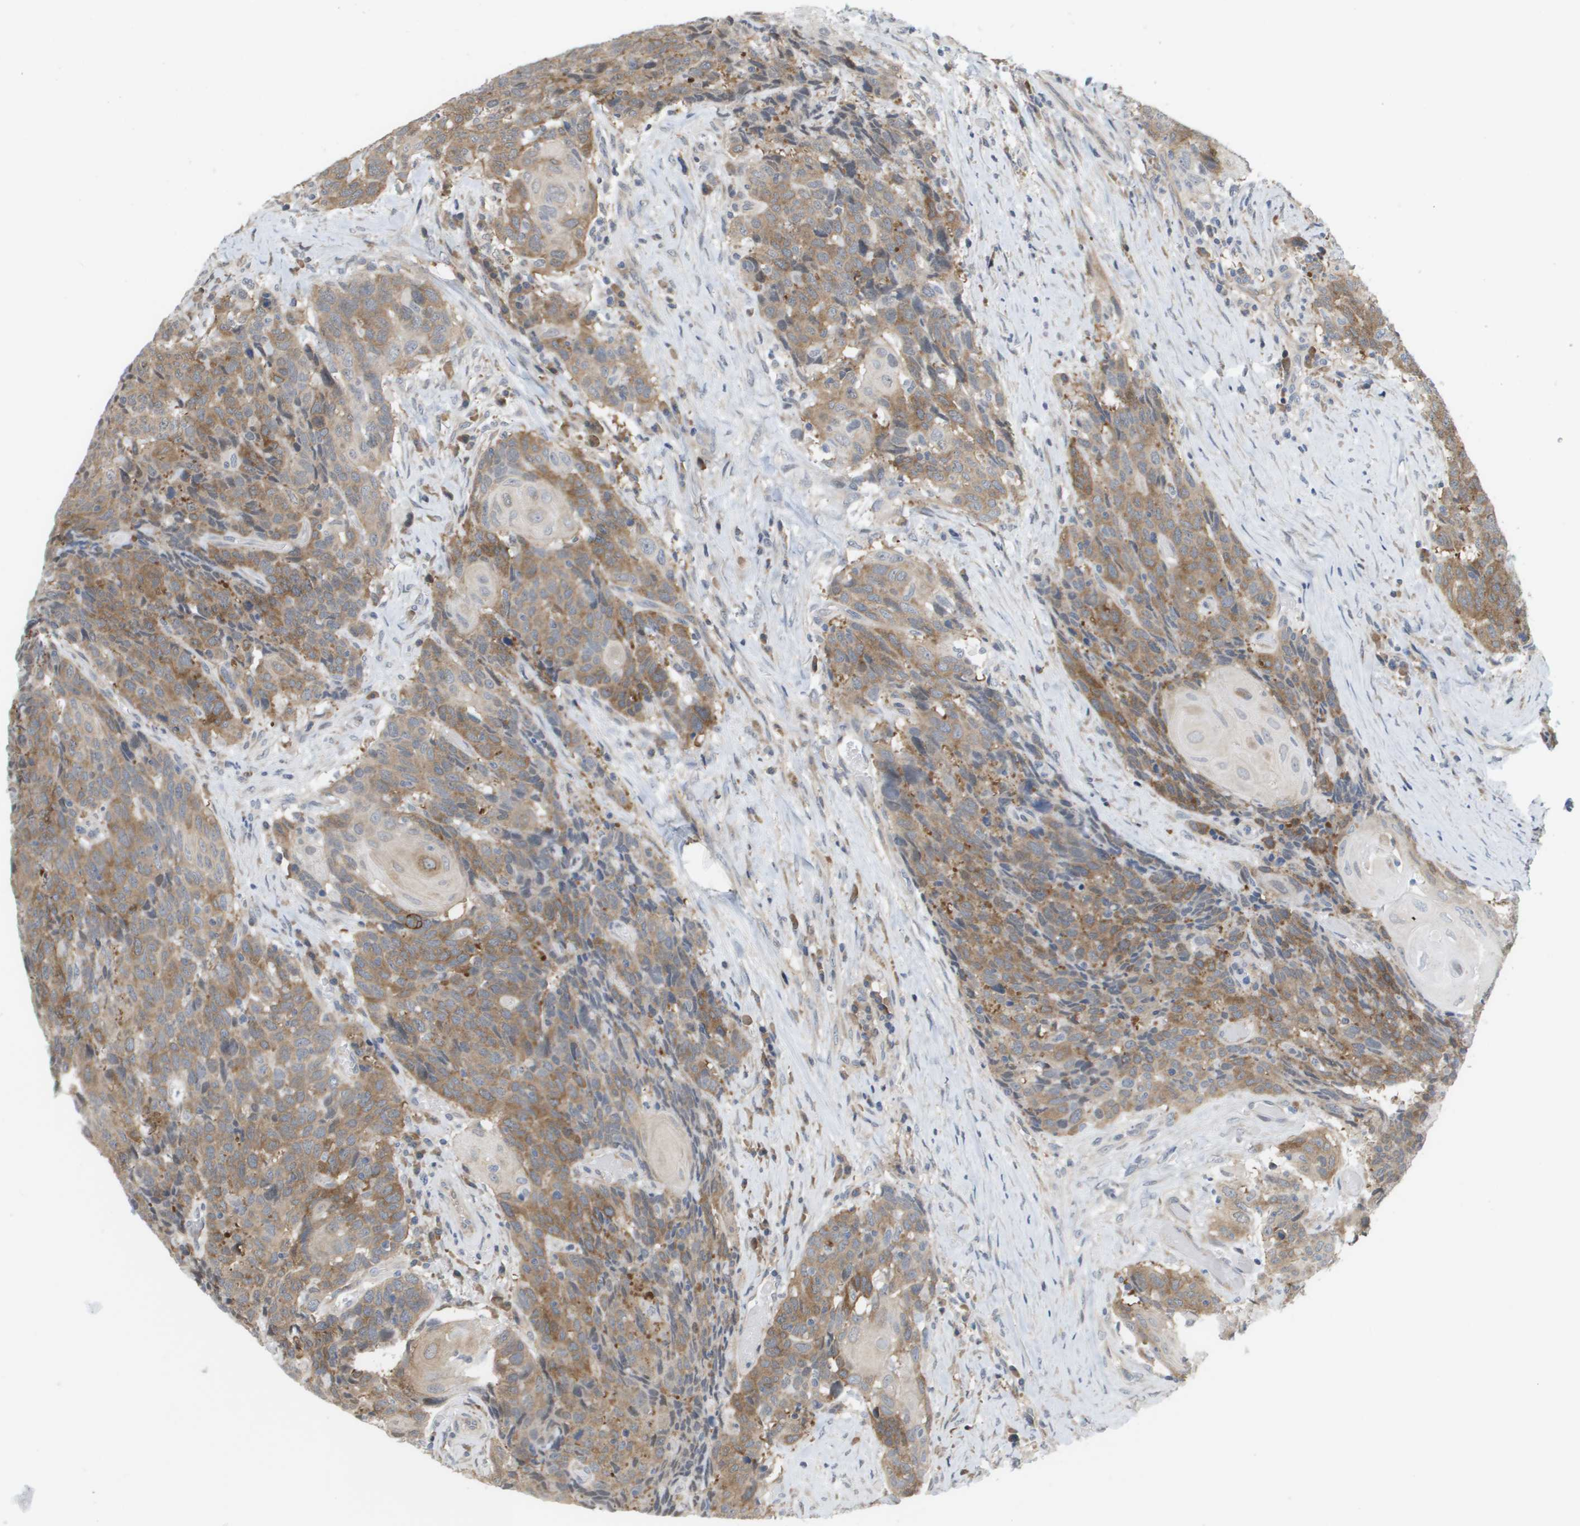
{"staining": {"intensity": "moderate", "quantity": ">75%", "location": "cytoplasmic/membranous"}, "tissue": "head and neck cancer", "cell_type": "Tumor cells", "image_type": "cancer", "snomed": [{"axis": "morphology", "description": "Squamous cell carcinoma, NOS"}, {"axis": "topography", "description": "Head-Neck"}], "caption": "Immunohistochemistry (DAB) staining of head and neck cancer (squamous cell carcinoma) exhibits moderate cytoplasmic/membranous protein staining in about >75% of tumor cells.", "gene": "MARCHF8", "patient": {"sex": "male", "age": 66}}